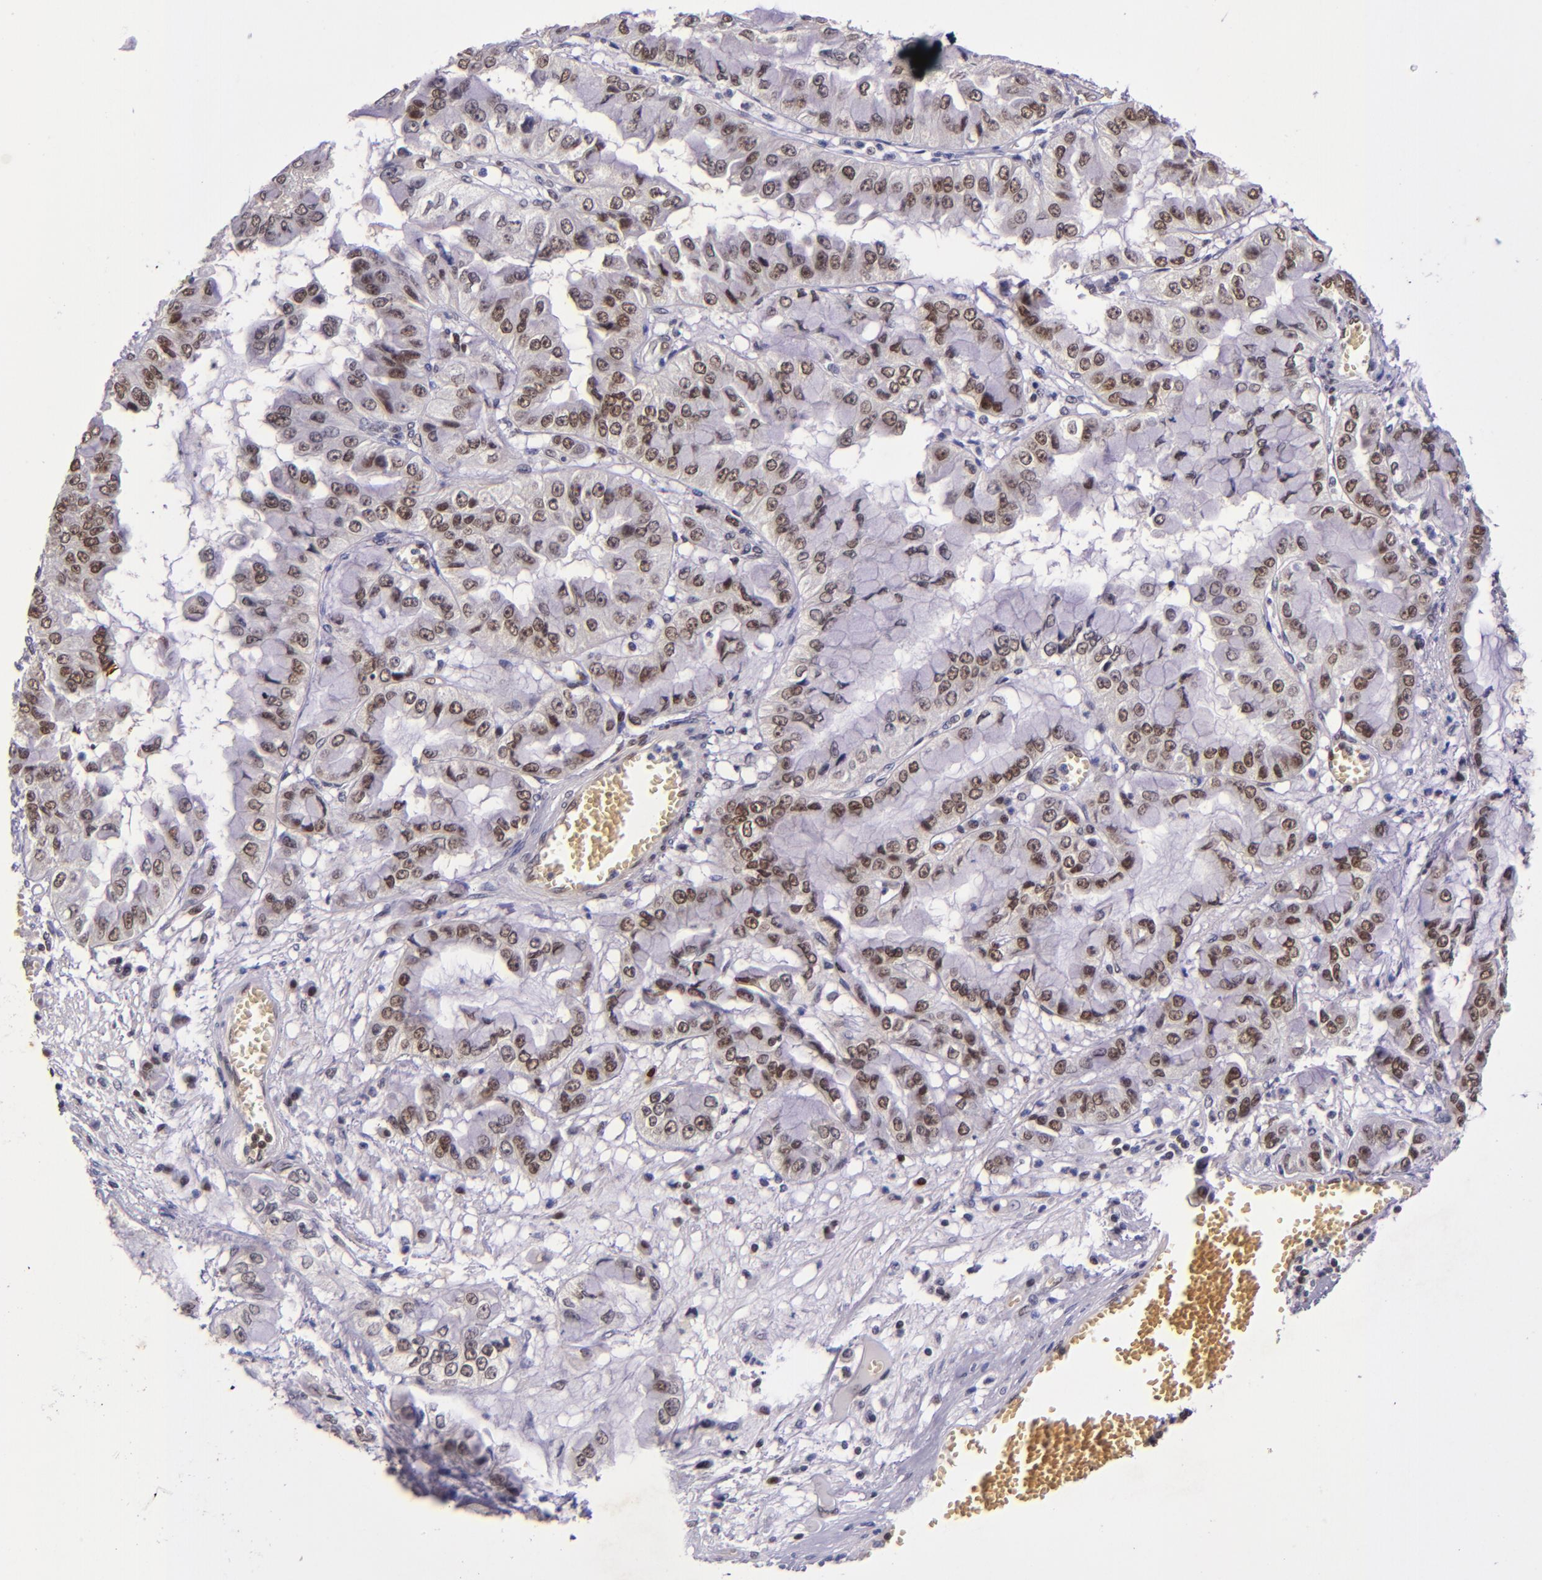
{"staining": {"intensity": "moderate", "quantity": ">75%", "location": "nuclear"}, "tissue": "liver cancer", "cell_type": "Tumor cells", "image_type": "cancer", "snomed": [{"axis": "morphology", "description": "Cholangiocarcinoma"}, {"axis": "topography", "description": "Liver"}], "caption": "An immunohistochemistry (IHC) photomicrograph of tumor tissue is shown. Protein staining in brown highlights moderate nuclear positivity in cholangiocarcinoma (liver) within tumor cells.", "gene": "MGMT", "patient": {"sex": "female", "age": 79}}